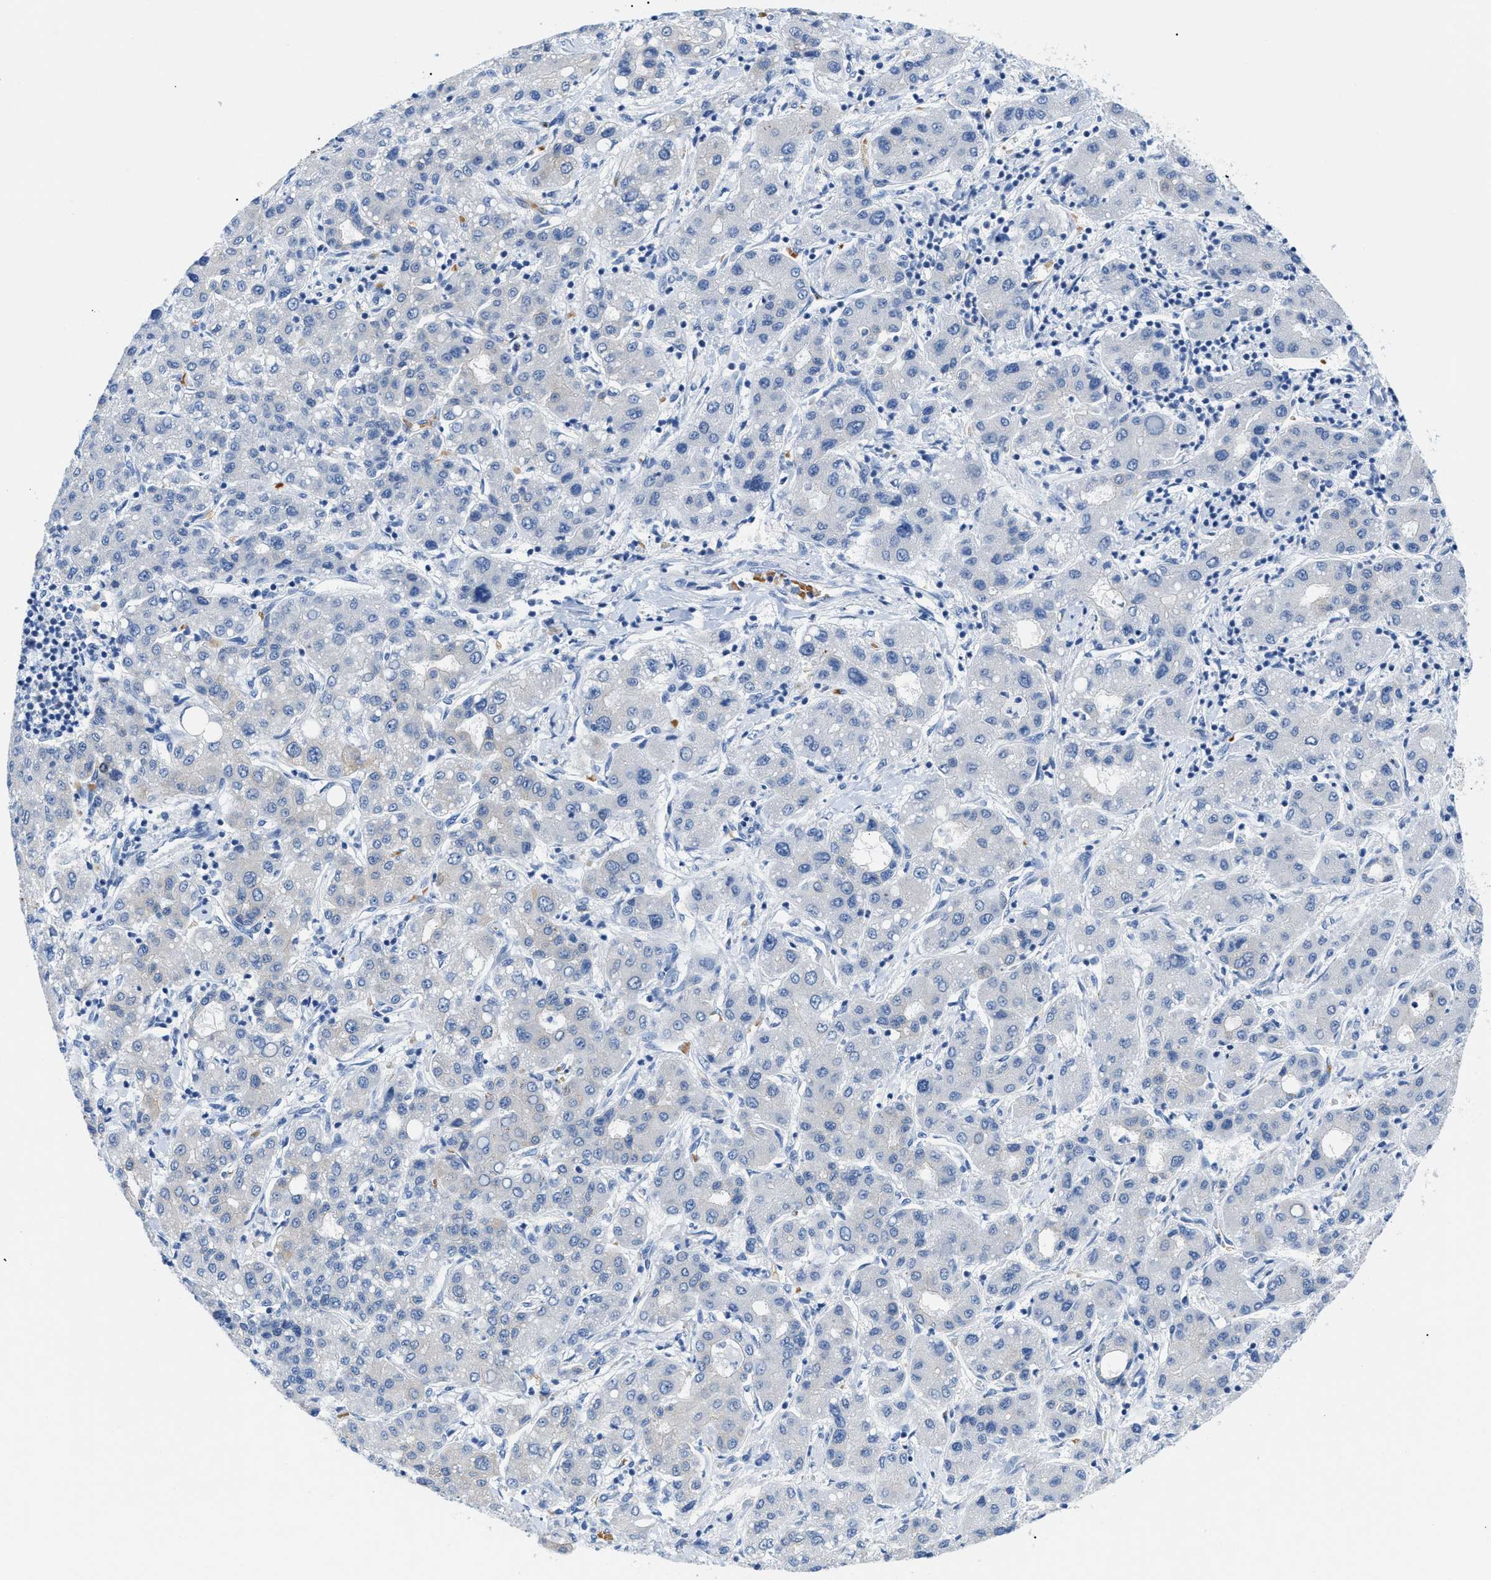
{"staining": {"intensity": "negative", "quantity": "none", "location": "none"}, "tissue": "liver cancer", "cell_type": "Tumor cells", "image_type": "cancer", "snomed": [{"axis": "morphology", "description": "Carcinoma, Hepatocellular, NOS"}, {"axis": "topography", "description": "Liver"}], "caption": "Hepatocellular carcinoma (liver) was stained to show a protein in brown. There is no significant staining in tumor cells.", "gene": "BPGM", "patient": {"sex": "male", "age": 65}}